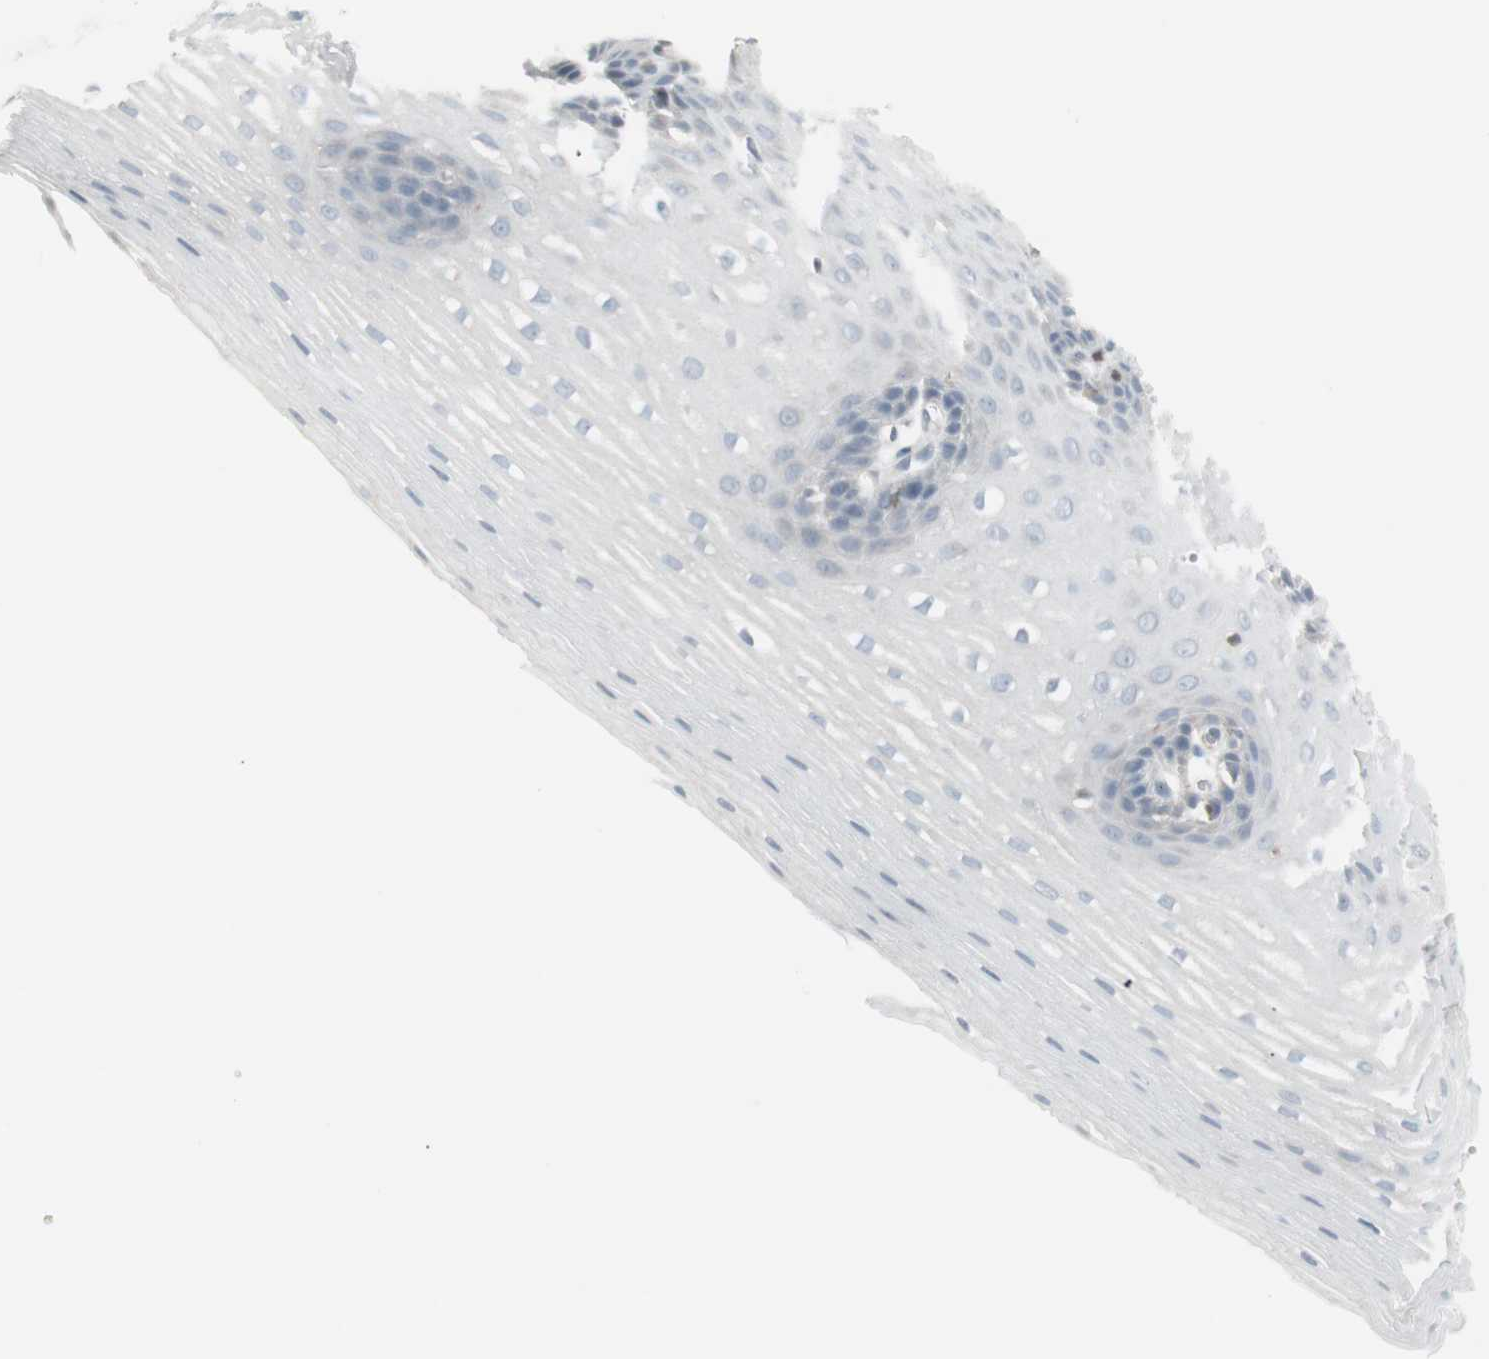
{"staining": {"intensity": "negative", "quantity": "none", "location": "none"}, "tissue": "esophagus", "cell_type": "Squamous epithelial cells", "image_type": "normal", "snomed": [{"axis": "morphology", "description": "Normal tissue, NOS"}, {"axis": "topography", "description": "Esophagus"}], "caption": "DAB immunohistochemical staining of benign esophagus displays no significant staining in squamous epithelial cells.", "gene": "MAP4K1", "patient": {"sex": "male", "age": 48}}